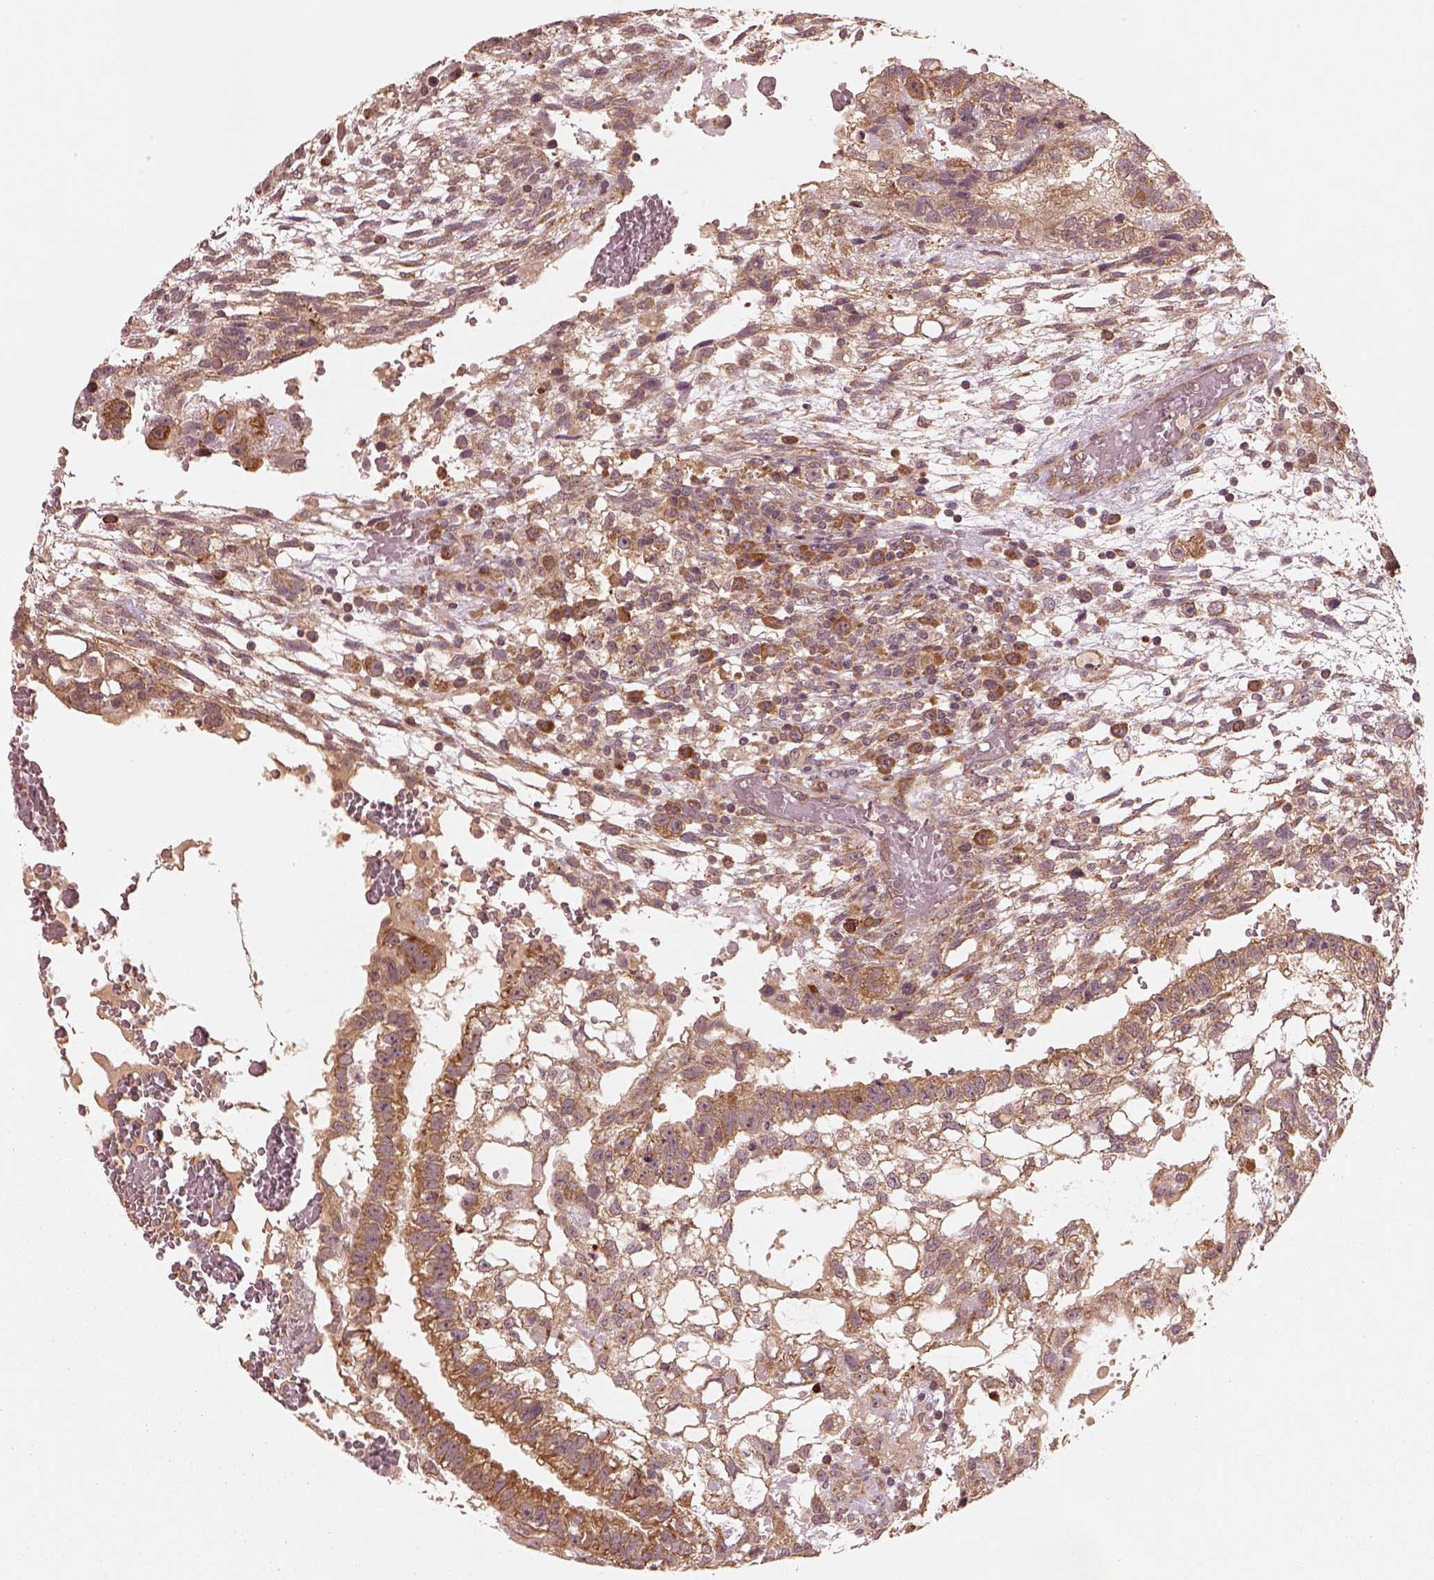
{"staining": {"intensity": "moderate", "quantity": ">75%", "location": "cytoplasmic/membranous"}, "tissue": "testis cancer", "cell_type": "Tumor cells", "image_type": "cancer", "snomed": [{"axis": "morphology", "description": "Carcinoma, Embryonal, NOS"}, {"axis": "topography", "description": "Testis"}], "caption": "Embryonal carcinoma (testis) stained with a protein marker exhibits moderate staining in tumor cells.", "gene": "RPS5", "patient": {"sex": "male", "age": 32}}